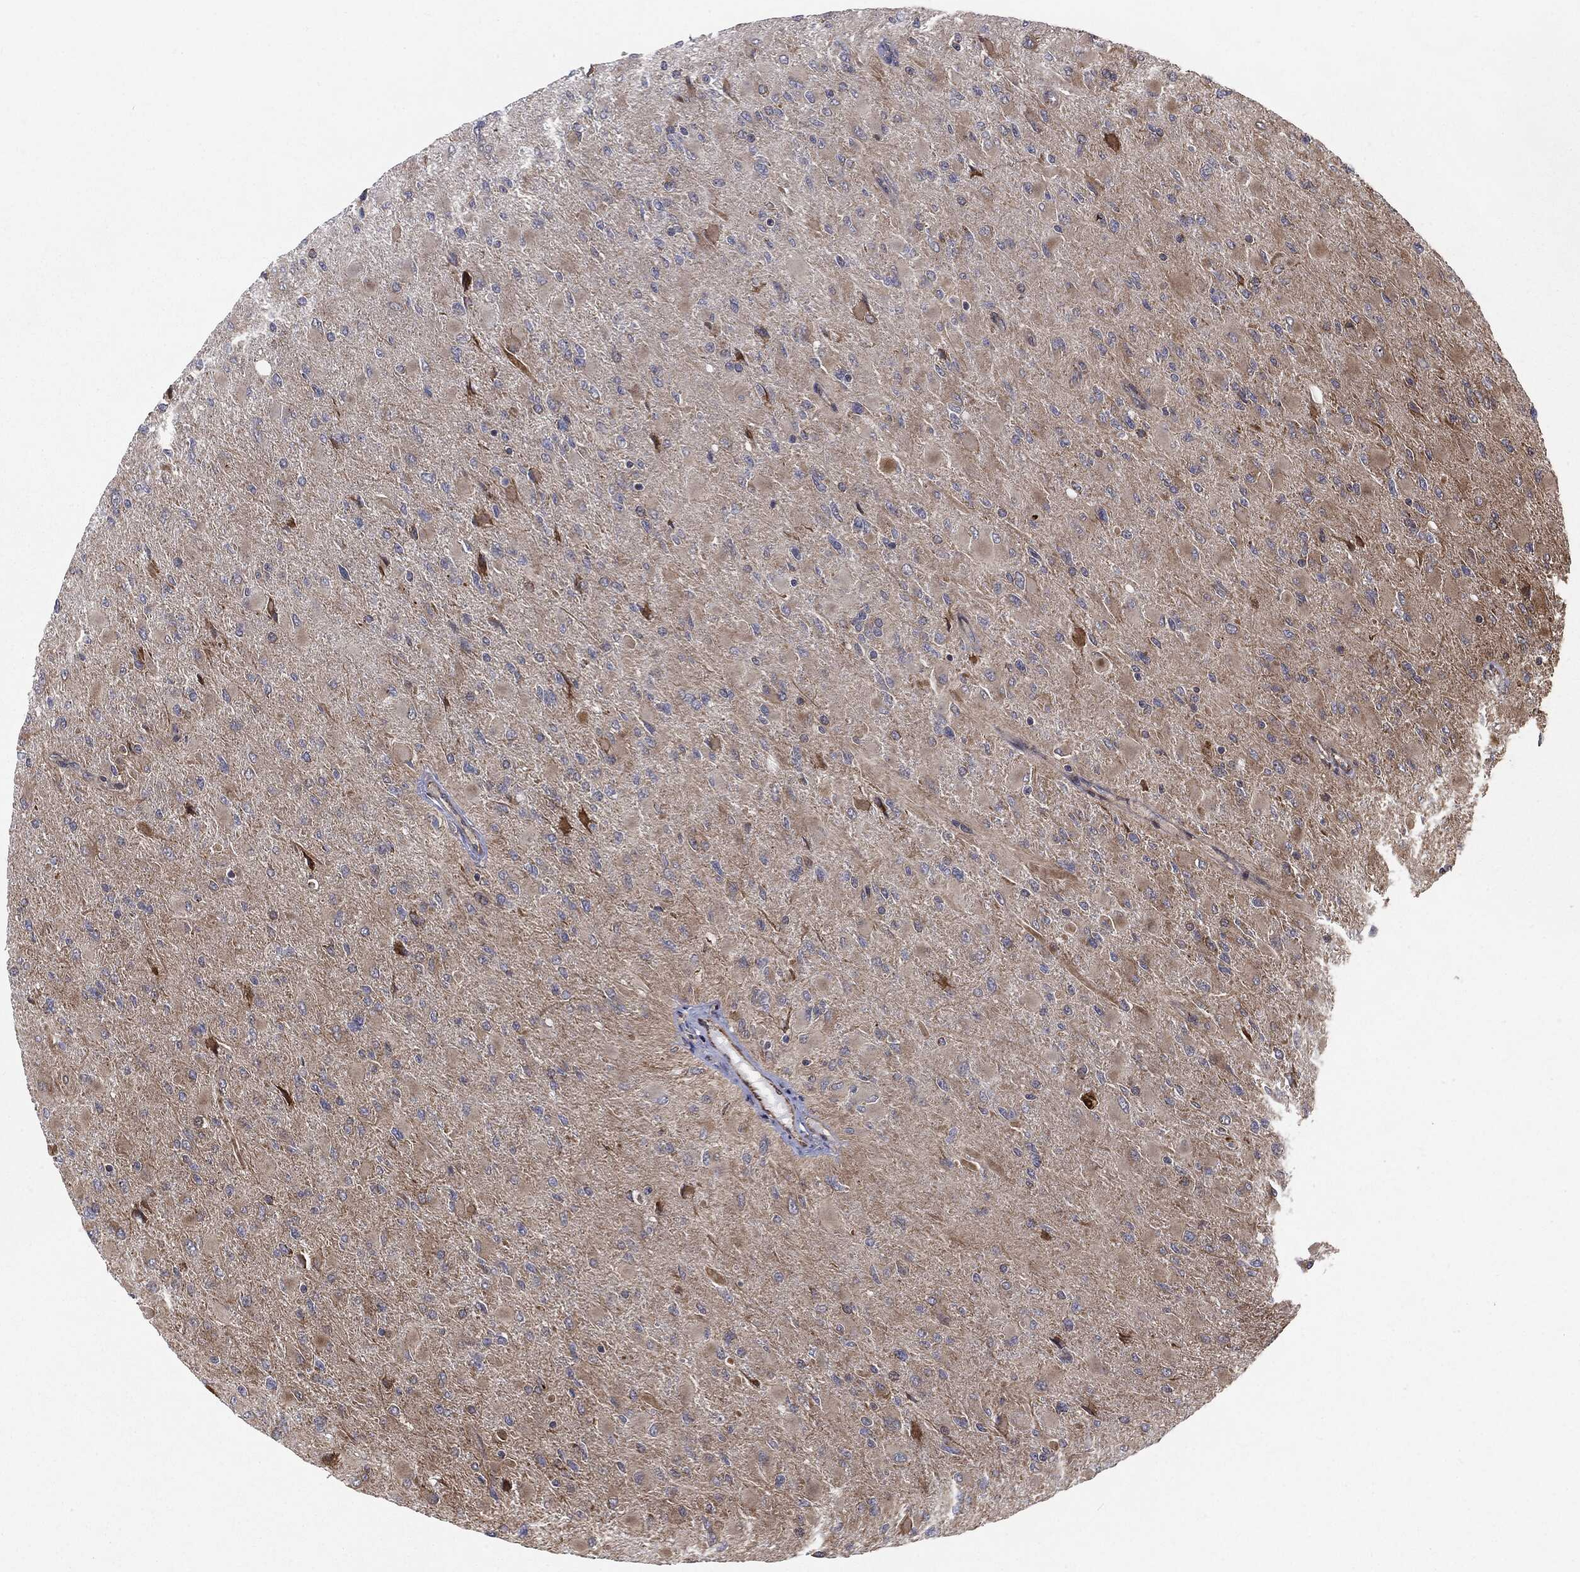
{"staining": {"intensity": "weak", "quantity": "25%-75%", "location": "cytoplasmic/membranous"}, "tissue": "glioma", "cell_type": "Tumor cells", "image_type": "cancer", "snomed": [{"axis": "morphology", "description": "Glioma, malignant, High grade"}, {"axis": "topography", "description": "Cerebral cortex"}], "caption": "High-grade glioma (malignant) tissue reveals weak cytoplasmic/membranous positivity in about 25%-75% of tumor cells", "gene": "CYLD", "patient": {"sex": "female", "age": 36}}